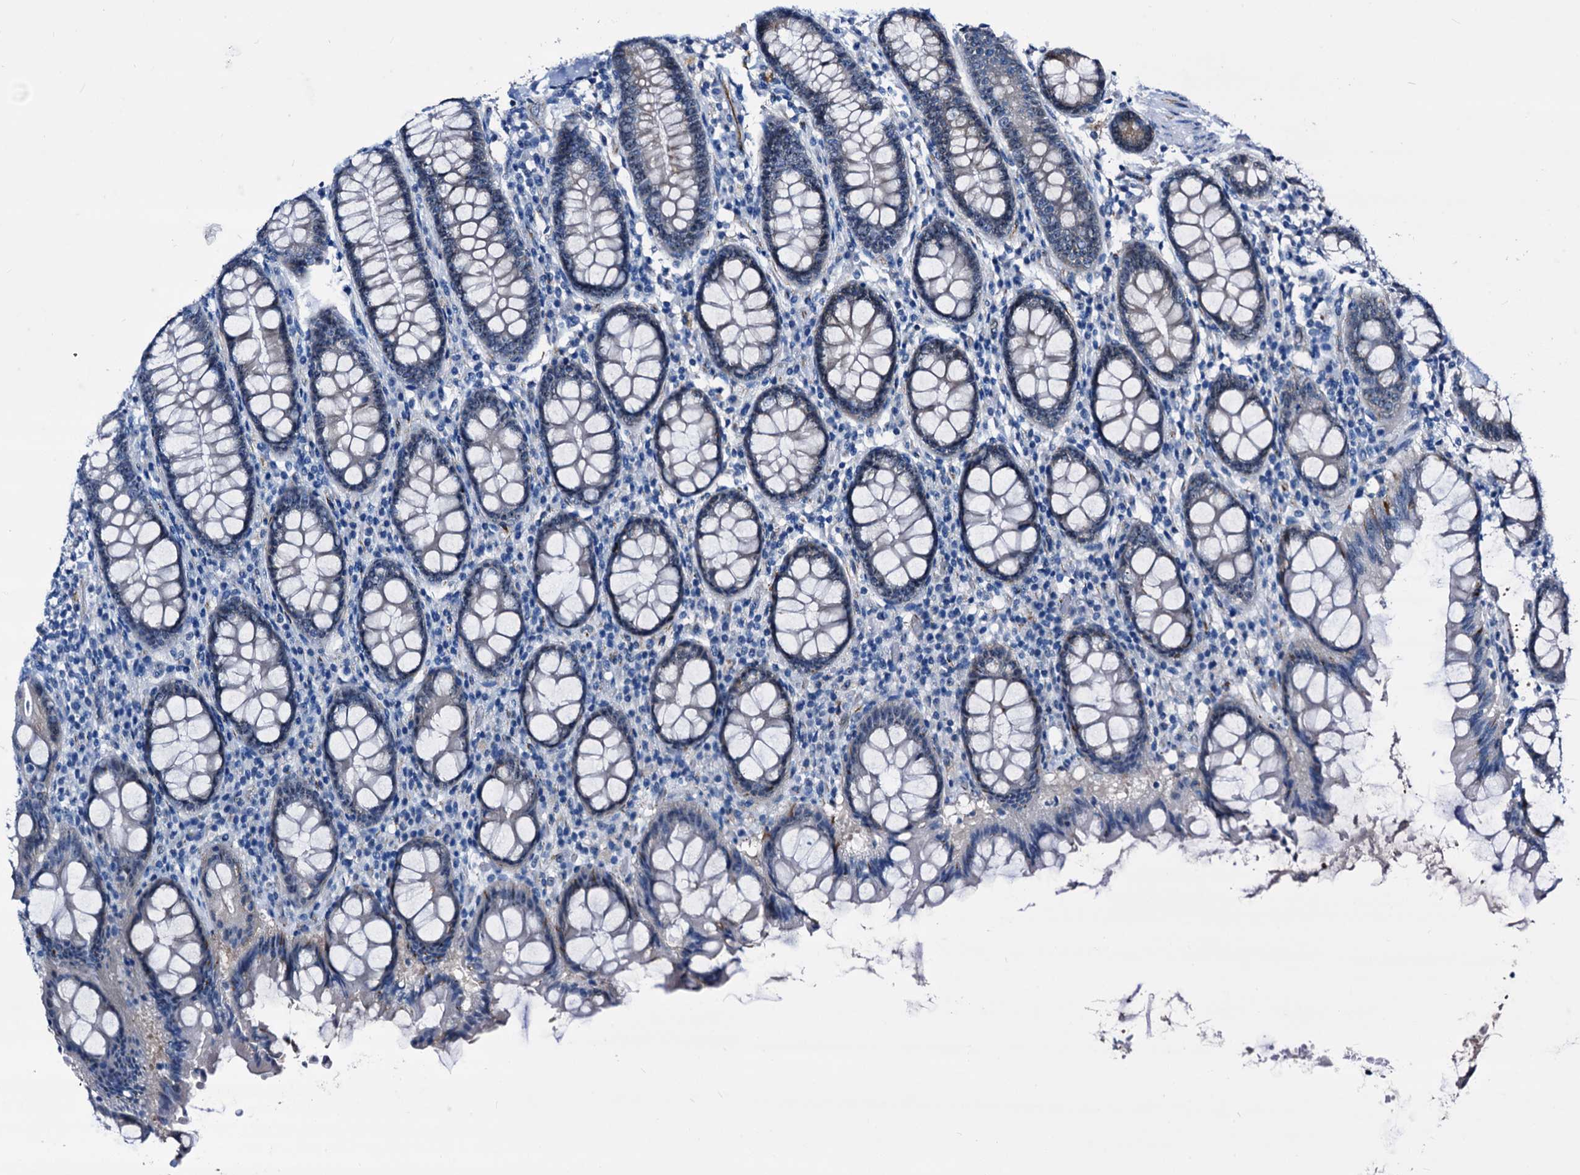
{"staining": {"intensity": "strong", "quantity": "25%-75%", "location": "cytoplasmic/membranous"}, "tissue": "colon", "cell_type": "Endothelial cells", "image_type": "normal", "snomed": [{"axis": "morphology", "description": "Normal tissue, NOS"}, {"axis": "topography", "description": "Colon"}], "caption": "Endothelial cells display high levels of strong cytoplasmic/membranous staining in approximately 25%-75% of cells in benign colon. (IHC, brightfield microscopy, high magnification).", "gene": "EMG1", "patient": {"sex": "female", "age": 79}}